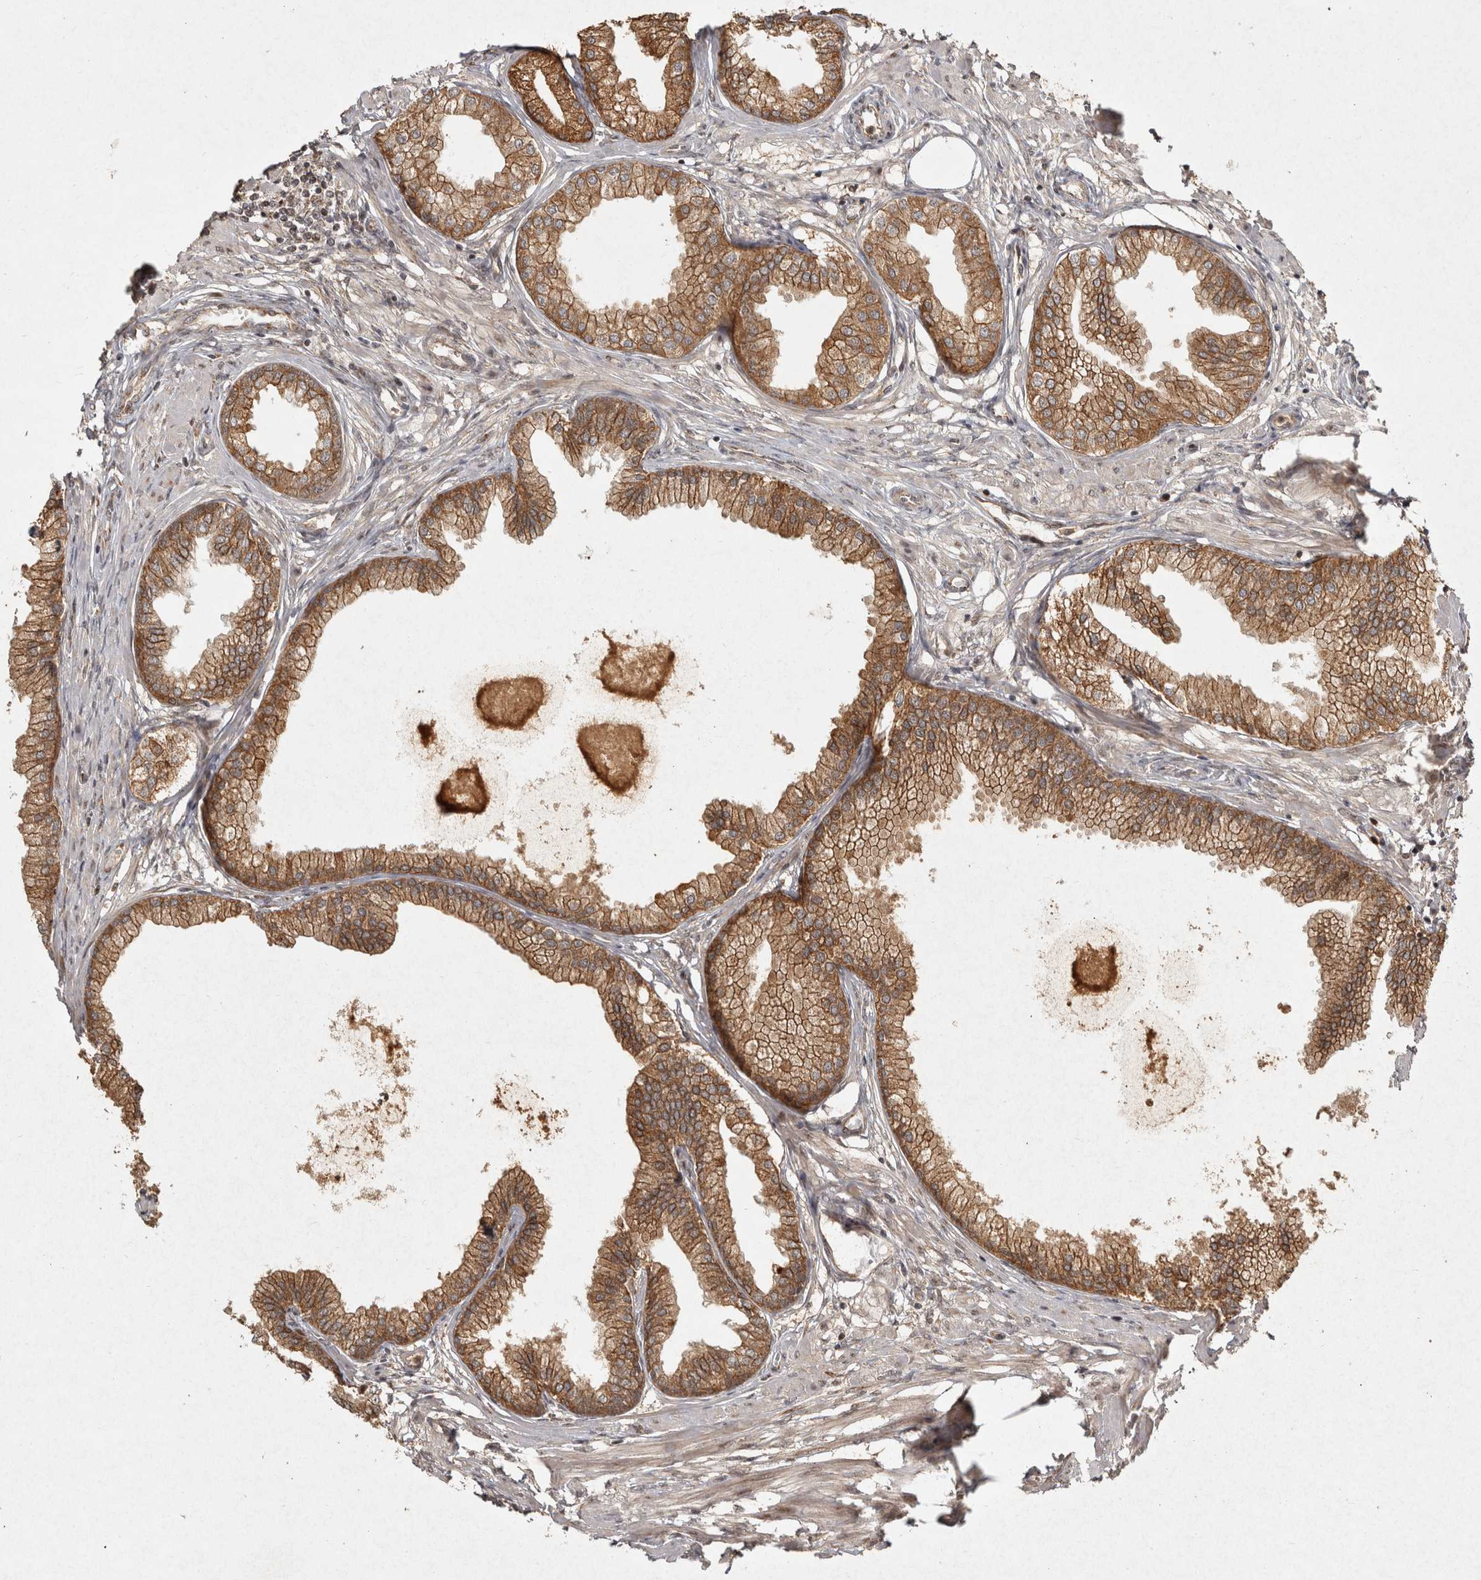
{"staining": {"intensity": "strong", "quantity": ">75%", "location": "cytoplasmic/membranous"}, "tissue": "prostate", "cell_type": "Glandular cells", "image_type": "normal", "snomed": [{"axis": "morphology", "description": "Normal tissue, NOS"}, {"axis": "morphology", "description": "Urothelial carcinoma, Low grade"}, {"axis": "topography", "description": "Urinary bladder"}, {"axis": "topography", "description": "Prostate"}], "caption": "Immunohistochemical staining of benign human prostate demonstrates >75% levels of strong cytoplasmic/membranous protein positivity in approximately >75% of glandular cells. The protein of interest is shown in brown color, while the nuclei are stained blue.", "gene": "CAMSAP2", "patient": {"sex": "male", "age": 60}}